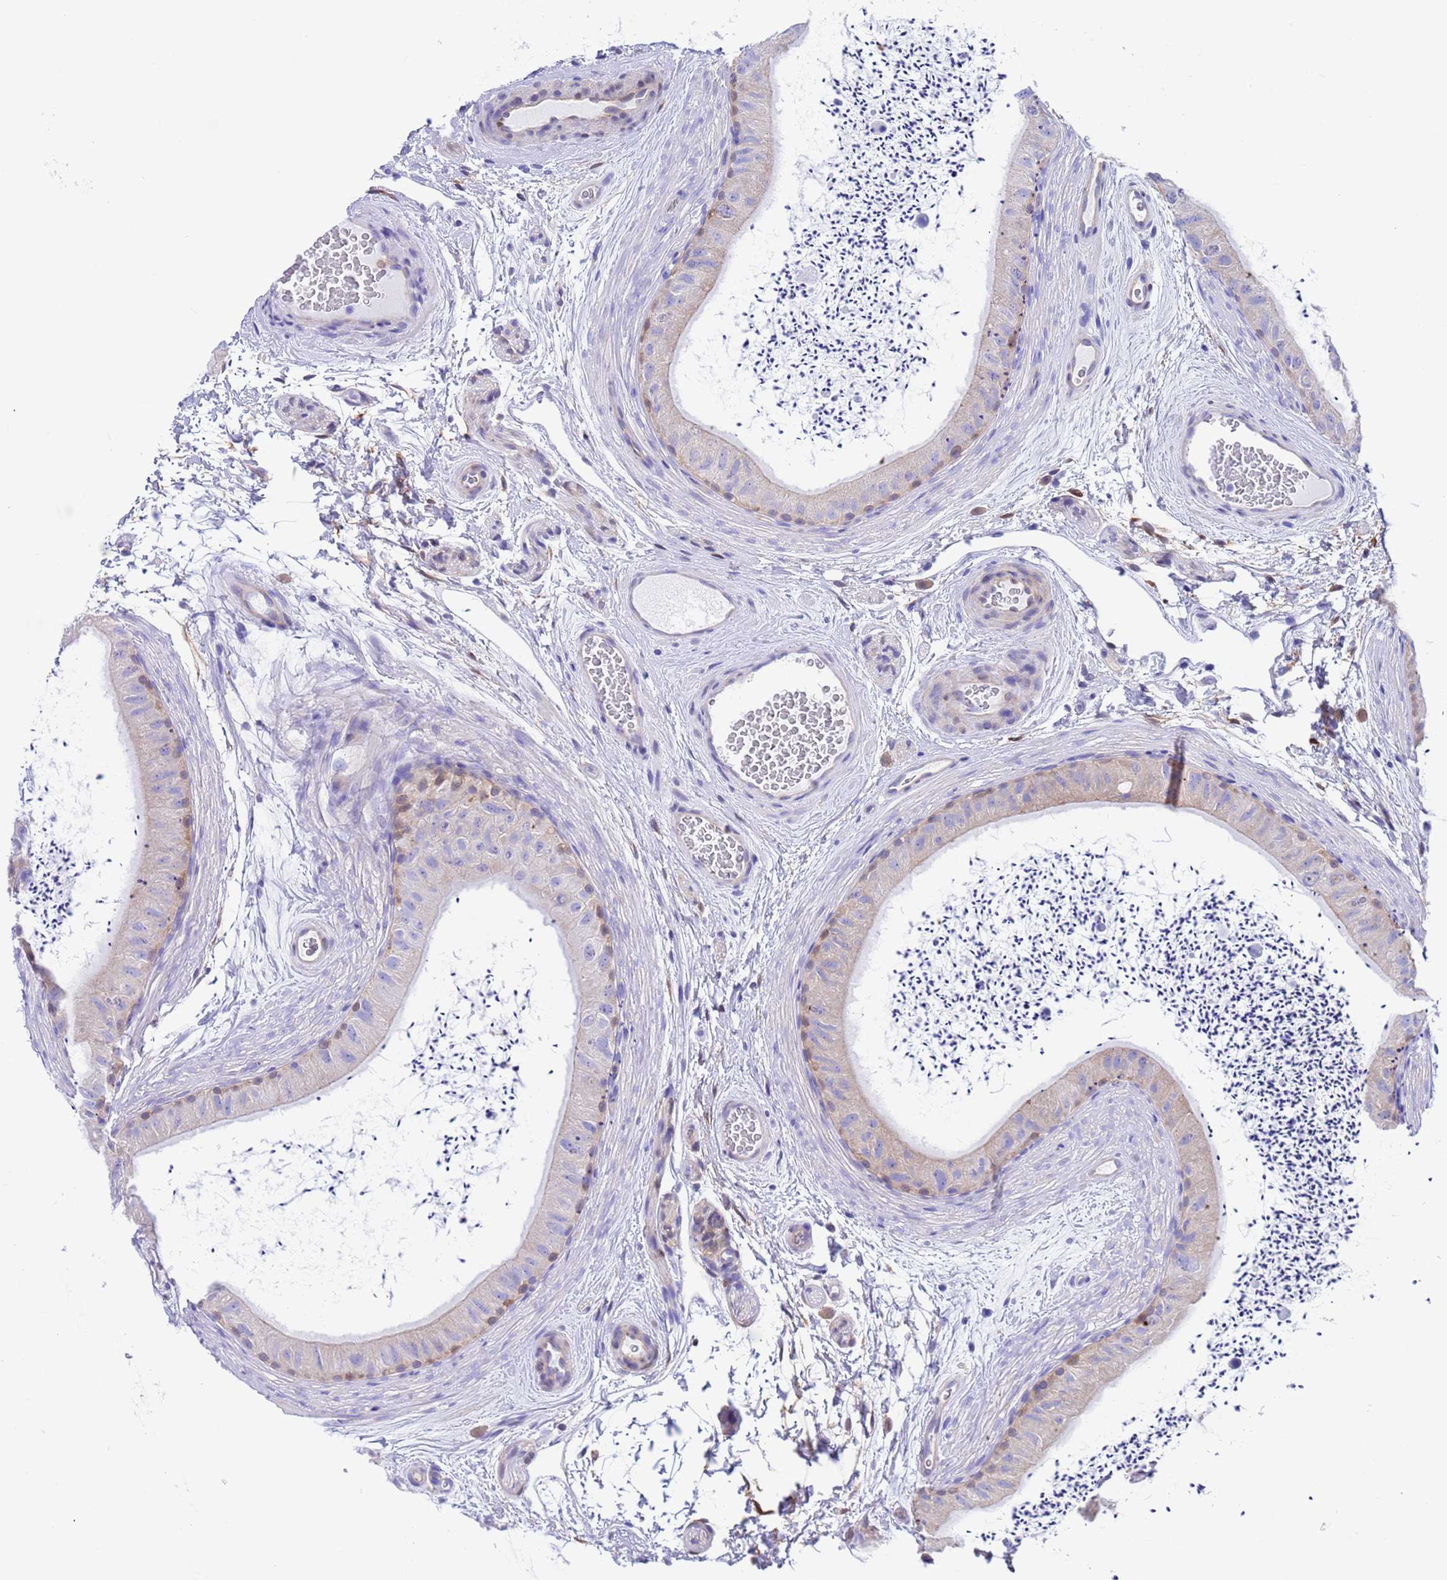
{"staining": {"intensity": "moderate", "quantity": "<25%", "location": "cytoplasmic/membranous,nuclear"}, "tissue": "epididymis", "cell_type": "Glandular cells", "image_type": "normal", "snomed": [{"axis": "morphology", "description": "Normal tissue, NOS"}, {"axis": "topography", "description": "Epididymis"}], "caption": "The micrograph displays immunohistochemical staining of unremarkable epididymis. There is moderate cytoplasmic/membranous,nuclear expression is appreciated in about <25% of glandular cells.", "gene": "C6orf47", "patient": {"sex": "male", "age": 50}}